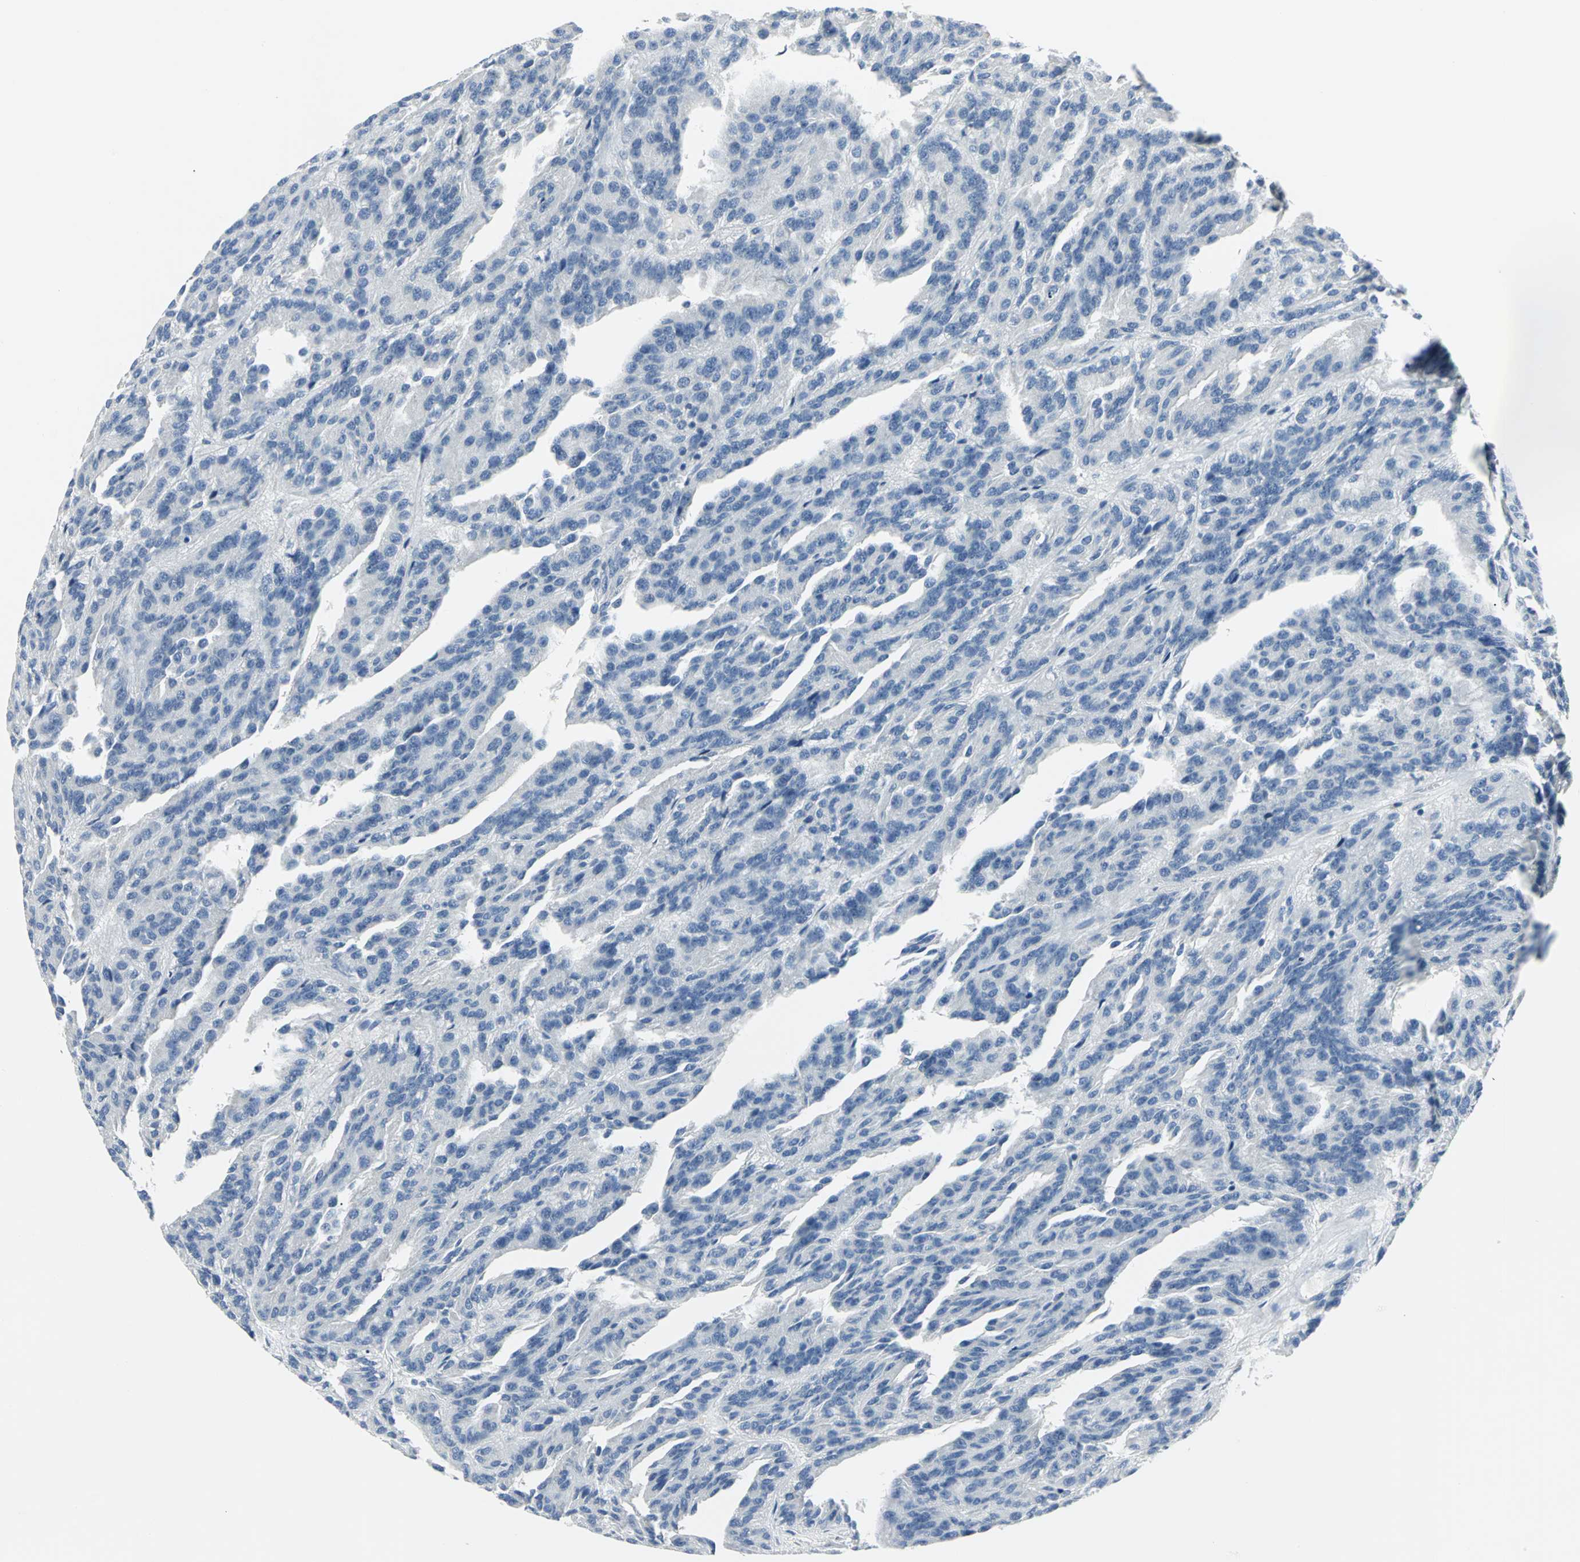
{"staining": {"intensity": "negative", "quantity": "none", "location": "none"}, "tissue": "renal cancer", "cell_type": "Tumor cells", "image_type": "cancer", "snomed": [{"axis": "morphology", "description": "Adenocarcinoma, NOS"}, {"axis": "topography", "description": "Kidney"}], "caption": "Immunohistochemistry of adenocarcinoma (renal) demonstrates no expression in tumor cells.", "gene": "RIPOR1", "patient": {"sex": "male", "age": 46}}